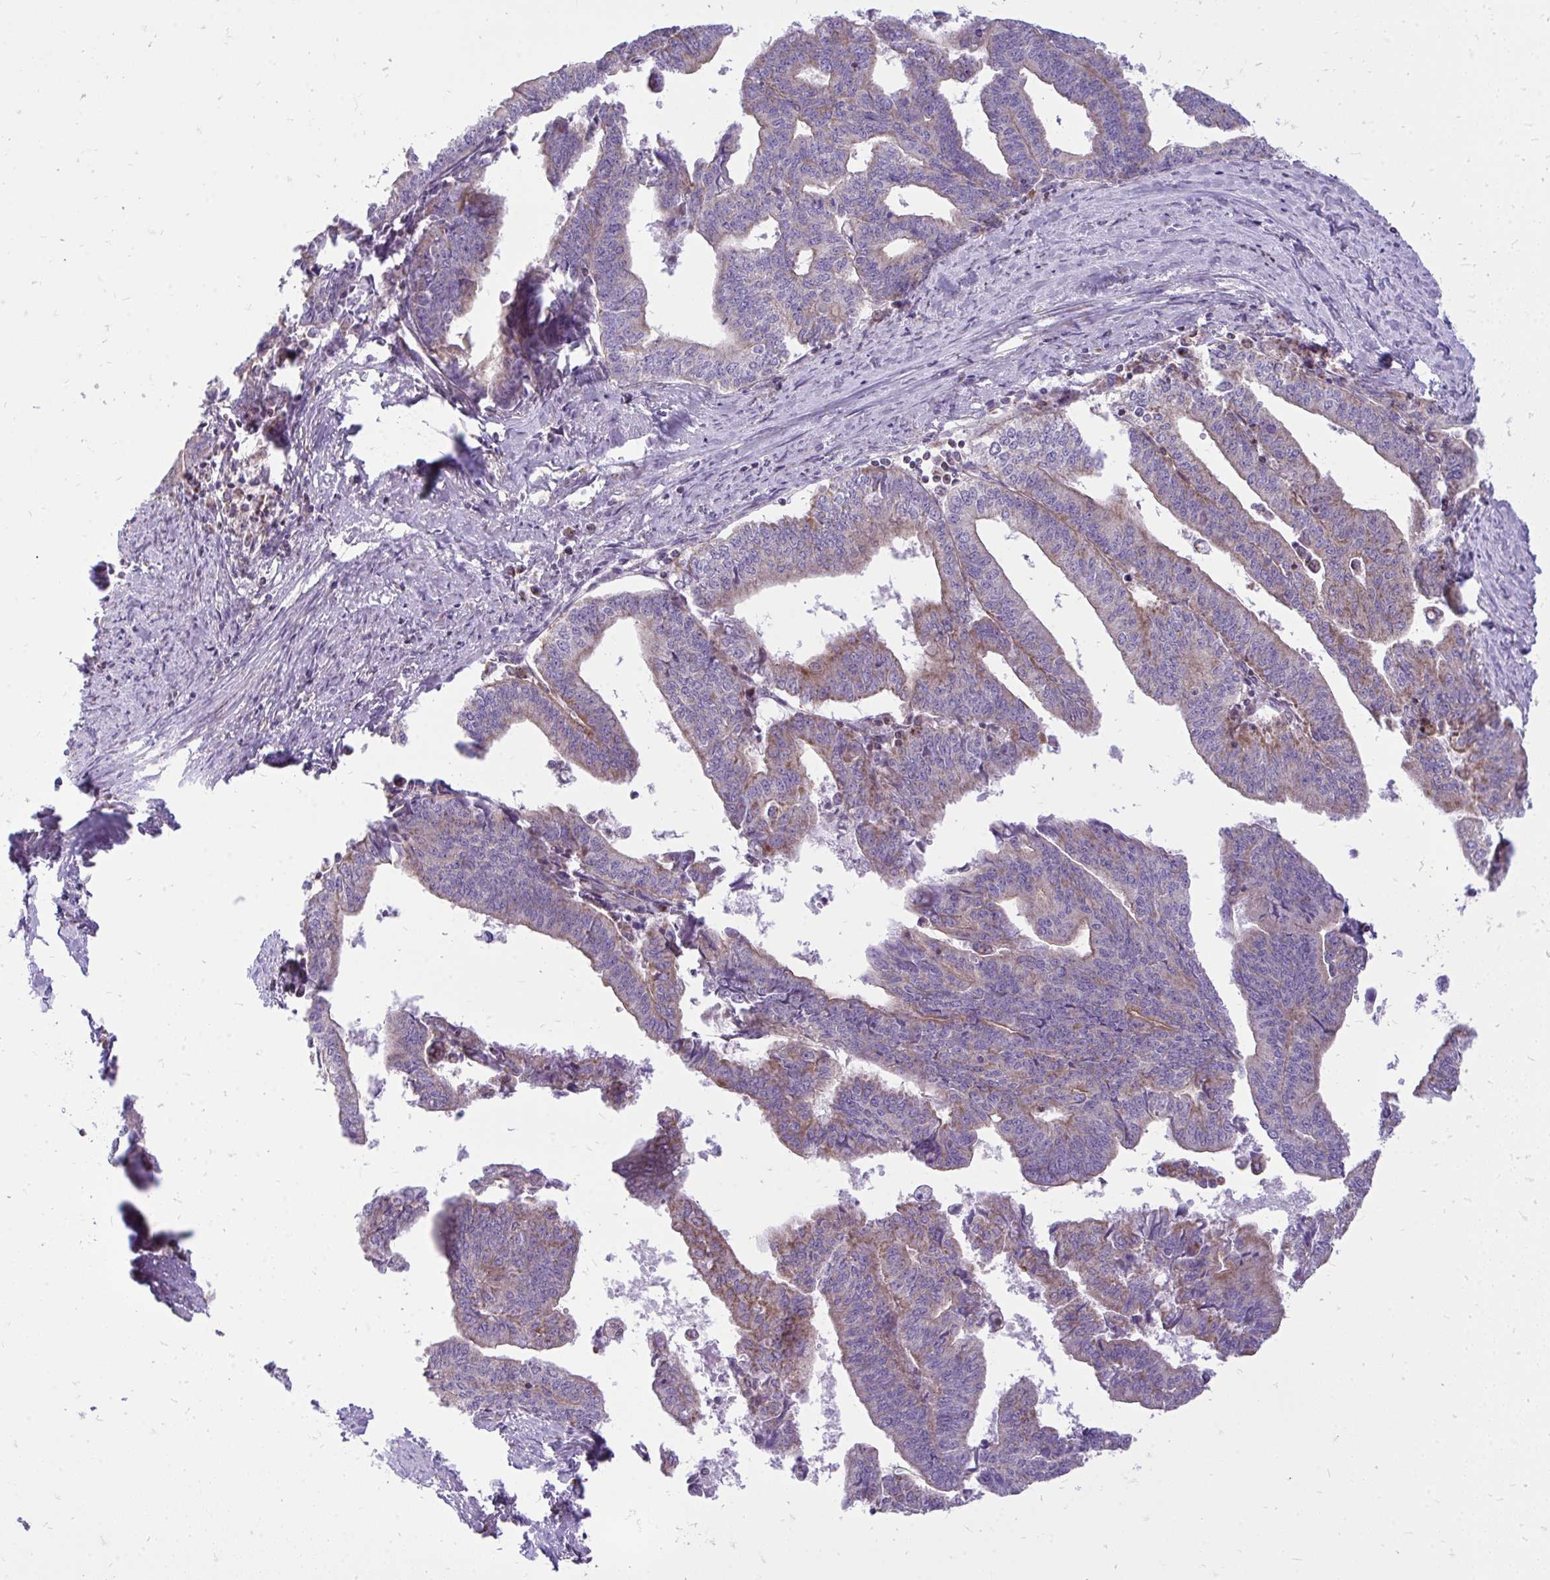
{"staining": {"intensity": "moderate", "quantity": "25%-75%", "location": "cytoplasmic/membranous"}, "tissue": "endometrial cancer", "cell_type": "Tumor cells", "image_type": "cancer", "snomed": [{"axis": "morphology", "description": "Adenocarcinoma, NOS"}, {"axis": "topography", "description": "Endometrium"}], "caption": "Human endometrial adenocarcinoma stained for a protein (brown) displays moderate cytoplasmic/membranous positive expression in about 25%-75% of tumor cells.", "gene": "SPTBN2", "patient": {"sex": "female", "age": 65}}